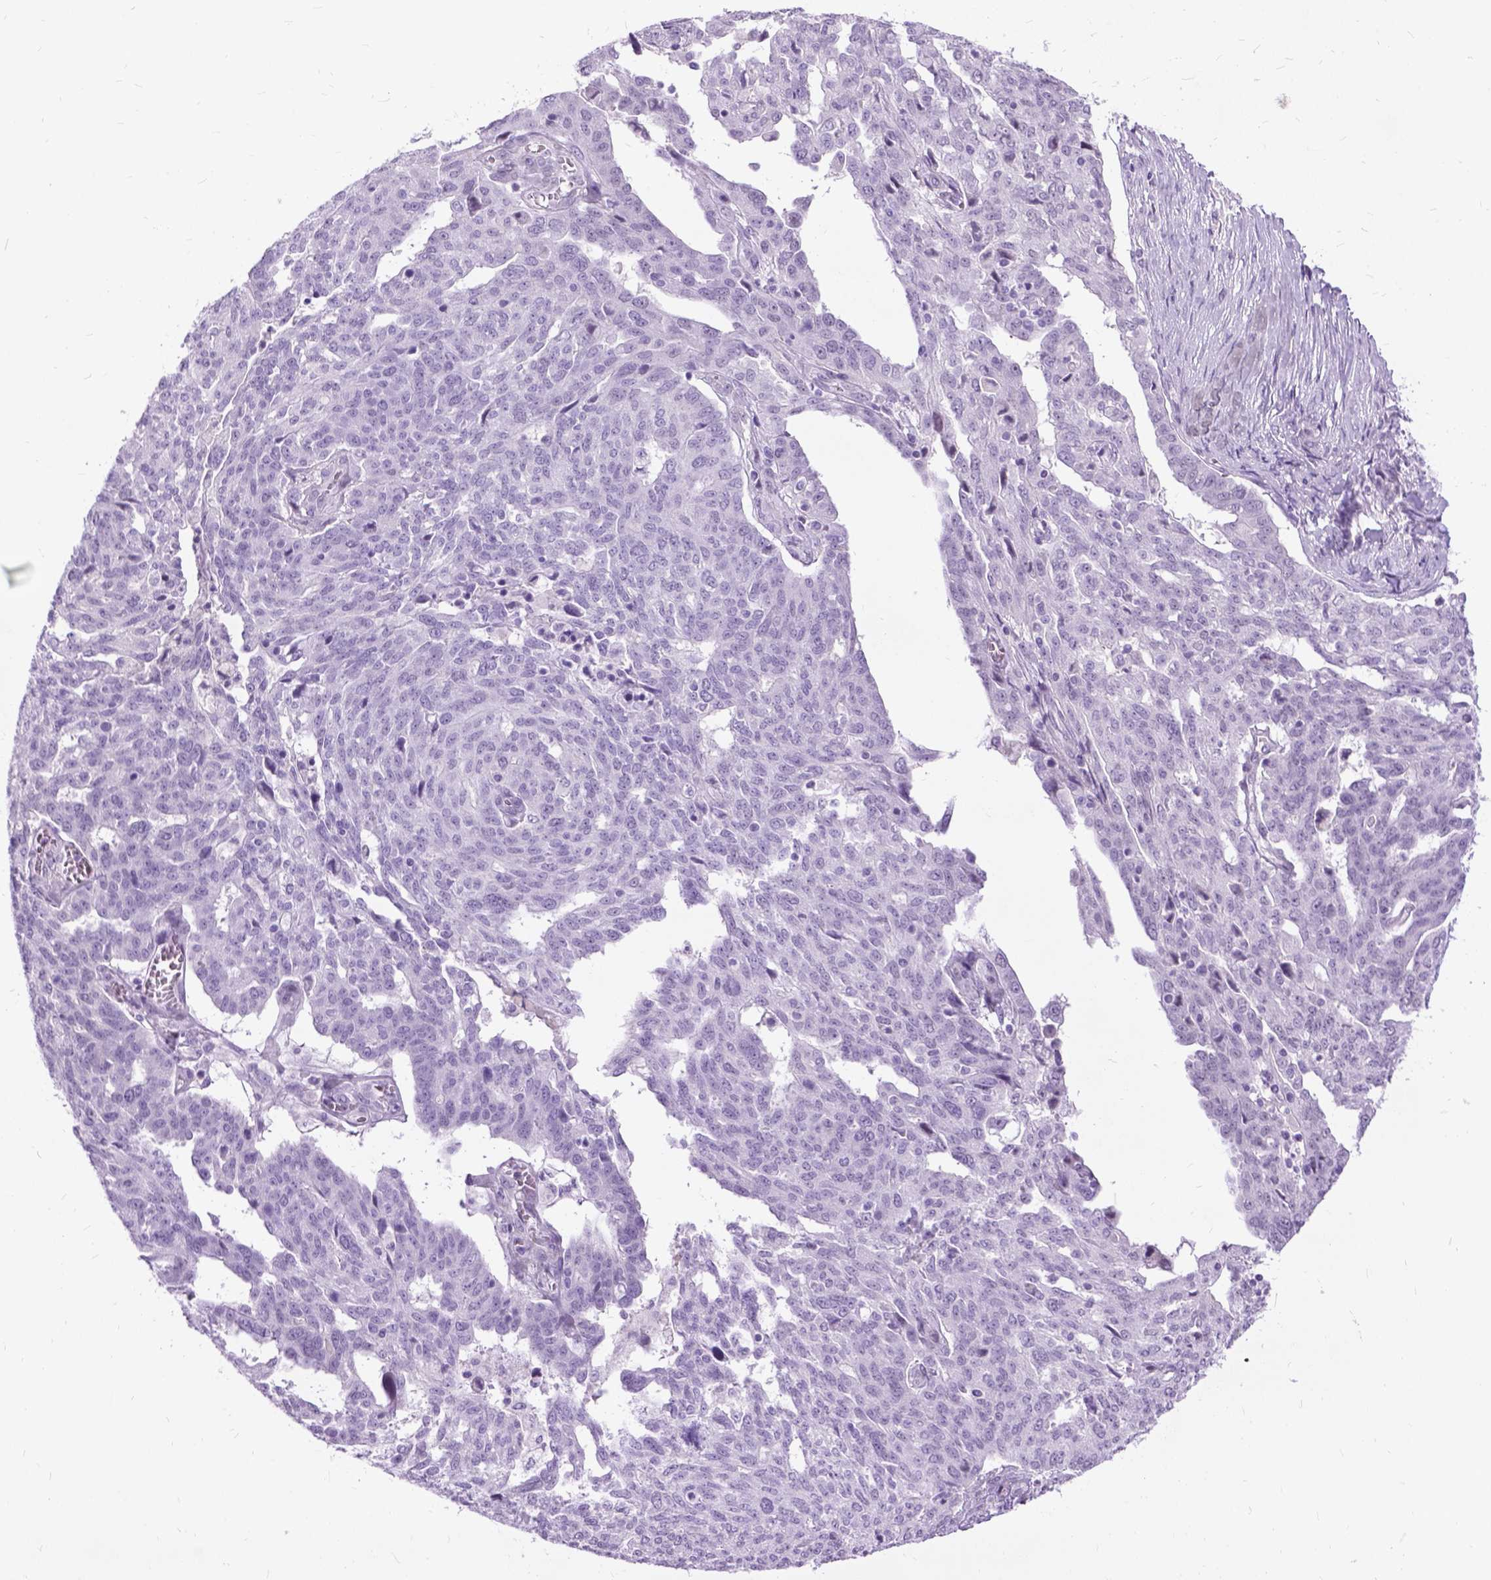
{"staining": {"intensity": "negative", "quantity": "none", "location": "none"}, "tissue": "ovarian cancer", "cell_type": "Tumor cells", "image_type": "cancer", "snomed": [{"axis": "morphology", "description": "Cystadenocarcinoma, serous, NOS"}, {"axis": "topography", "description": "Ovary"}], "caption": "Tumor cells show no significant protein staining in ovarian serous cystadenocarcinoma.", "gene": "PROB1", "patient": {"sex": "female", "age": 67}}